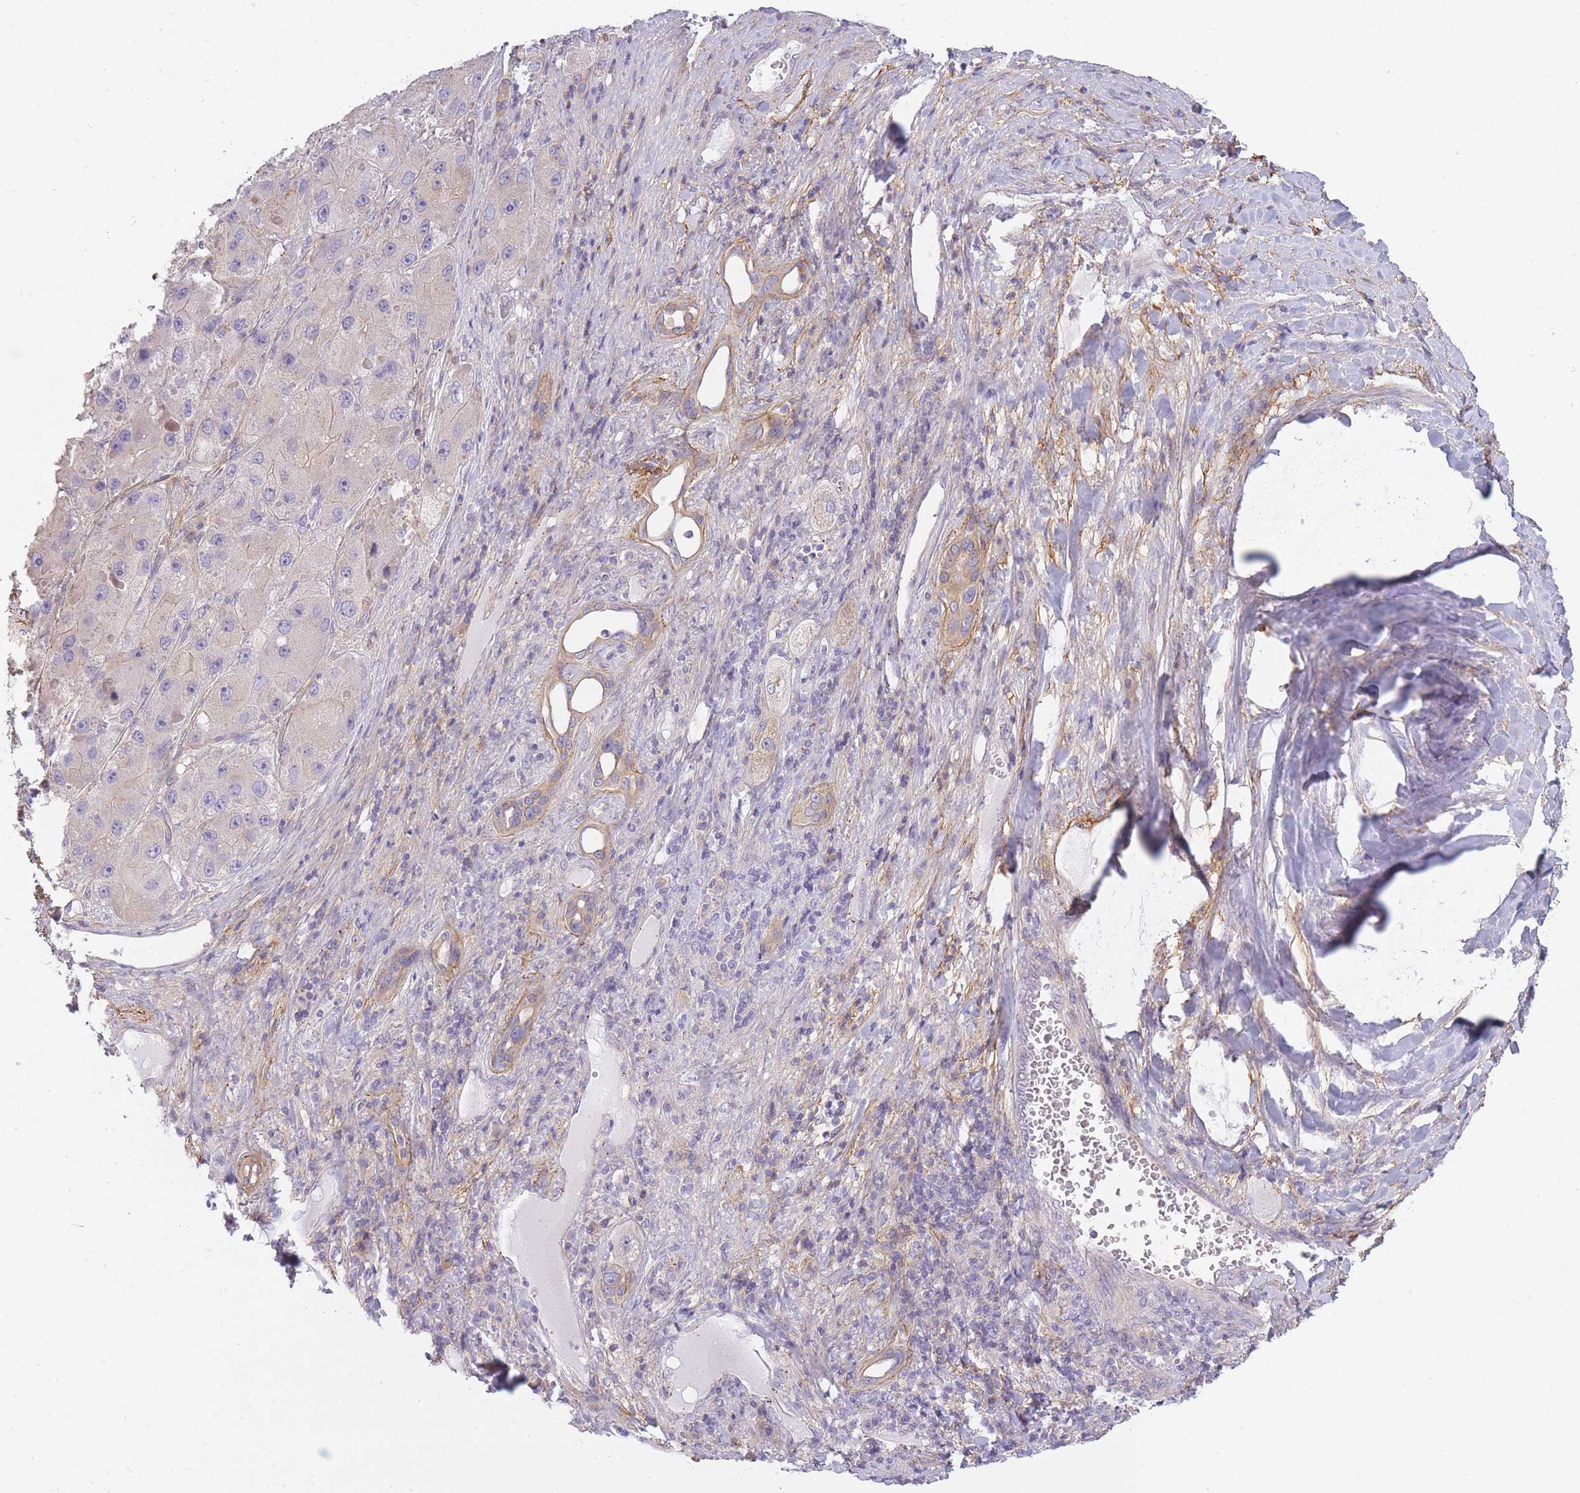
{"staining": {"intensity": "negative", "quantity": "none", "location": "none"}, "tissue": "liver cancer", "cell_type": "Tumor cells", "image_type": "cancer", "snomed": [{"axis": "morphology", "description": "Carcinoma, Hepatocellular, NOS"}, {"axis": "topography", "description": "Liver"}], "caption": "The histopathology image exhibits no staining of tumor cells in hepatocellular carcinoma (liver). (DAB (3,3'-diaminobenzidine) immunohistochemistry (IHC) visualized using brightfield microscopy, high magnification).", "gene": "AP3M2", "patient": {"sex": "female", "age": 73}}